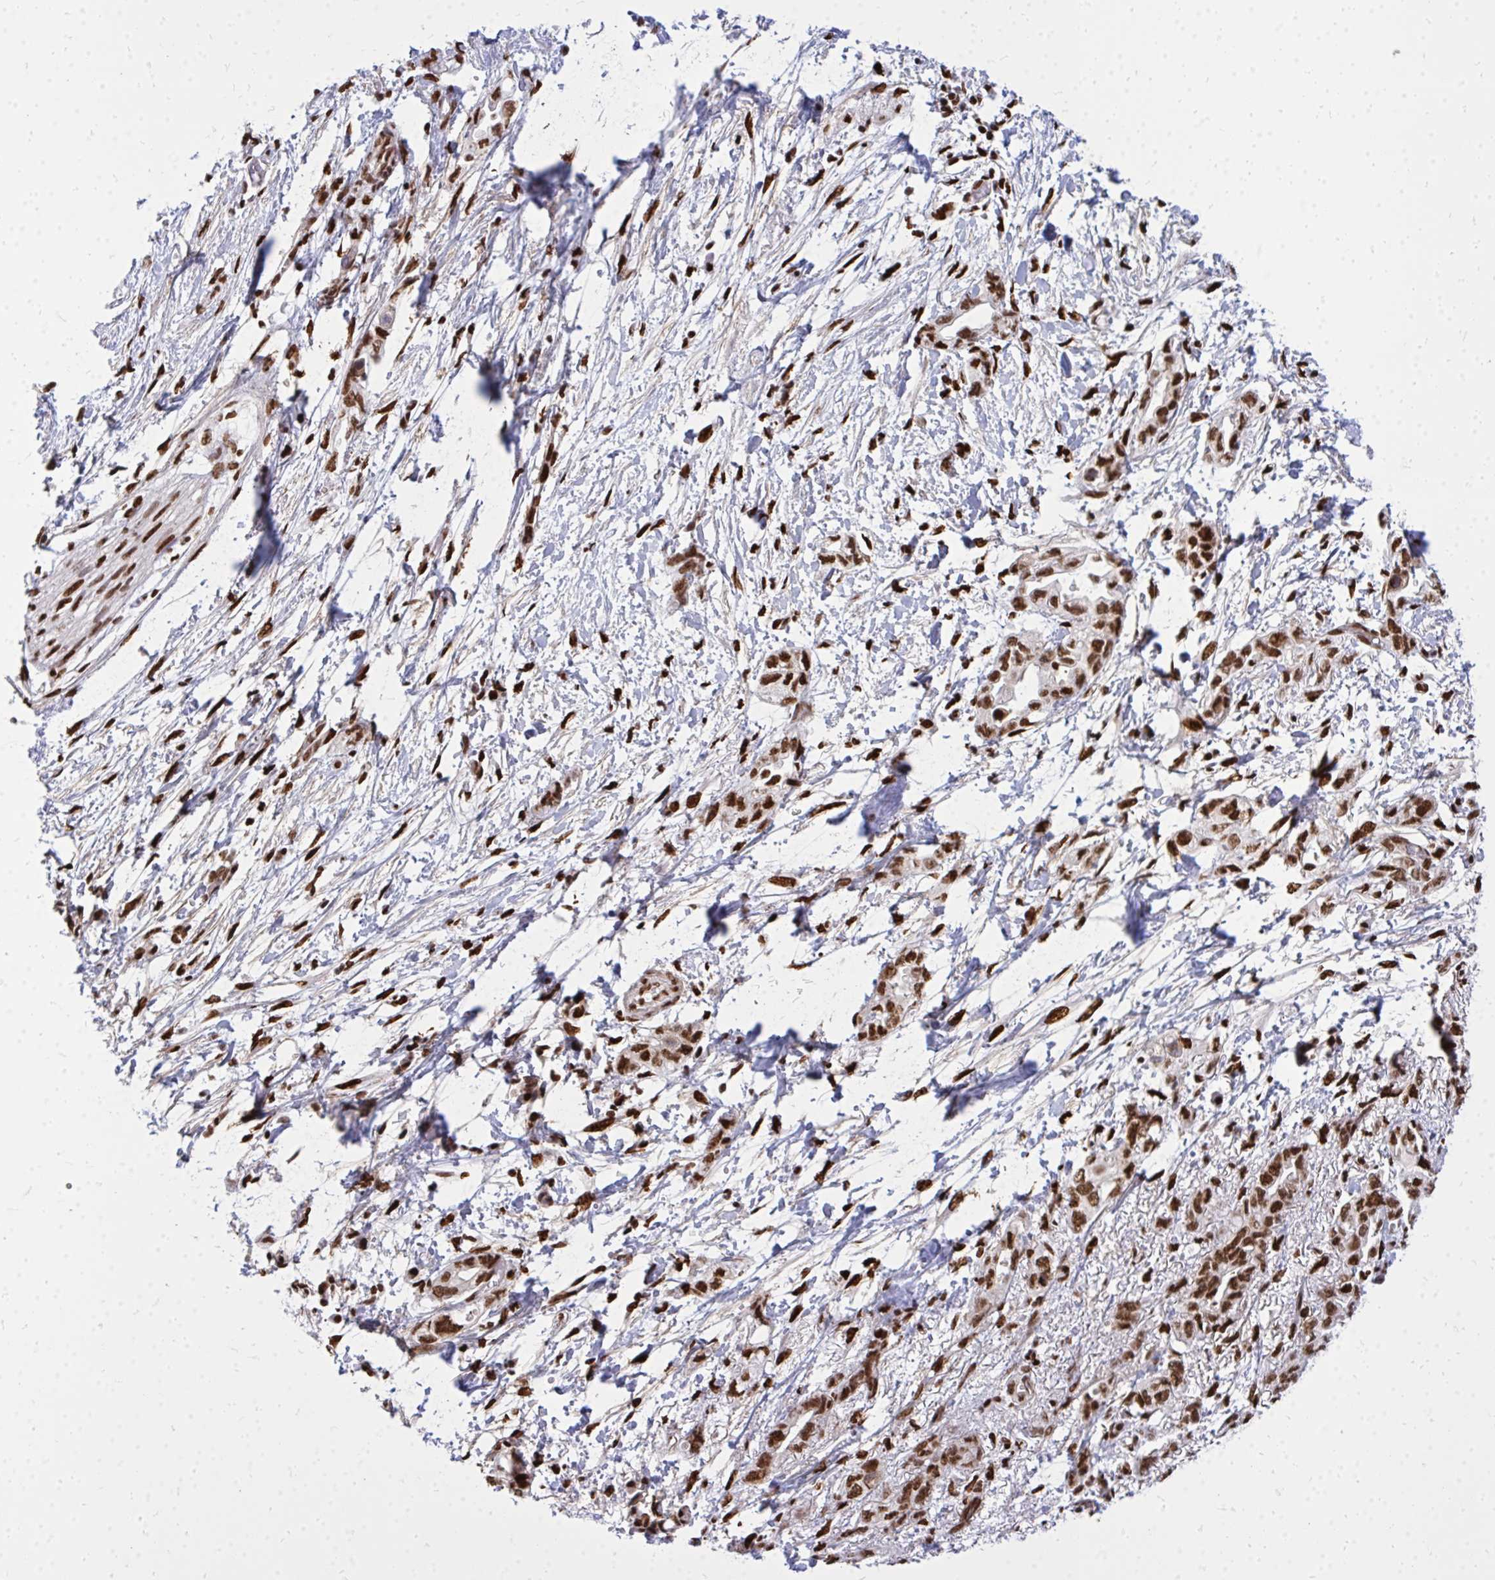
{"staining": {"intensity": "strong", "quantity": ">75%", "location": "nuclear"}, "tissue": "pancreatic cancer", "cell_type": "Tumor cells", "image_type": "cancer", "snomed": [{"axis": "morphology", "description": "Adenocarcinoma, NOS"}, {"axis": "topography", "description": "Pancreas"}], "caption": "Protein expression analysis of pancreatic cancer (adenocarcinoma) shows strong nuclear positivity in approximately >75% of tumor cells.", "gene": "TBL1Y", "patient": {"sex": "female", "age": 72}}